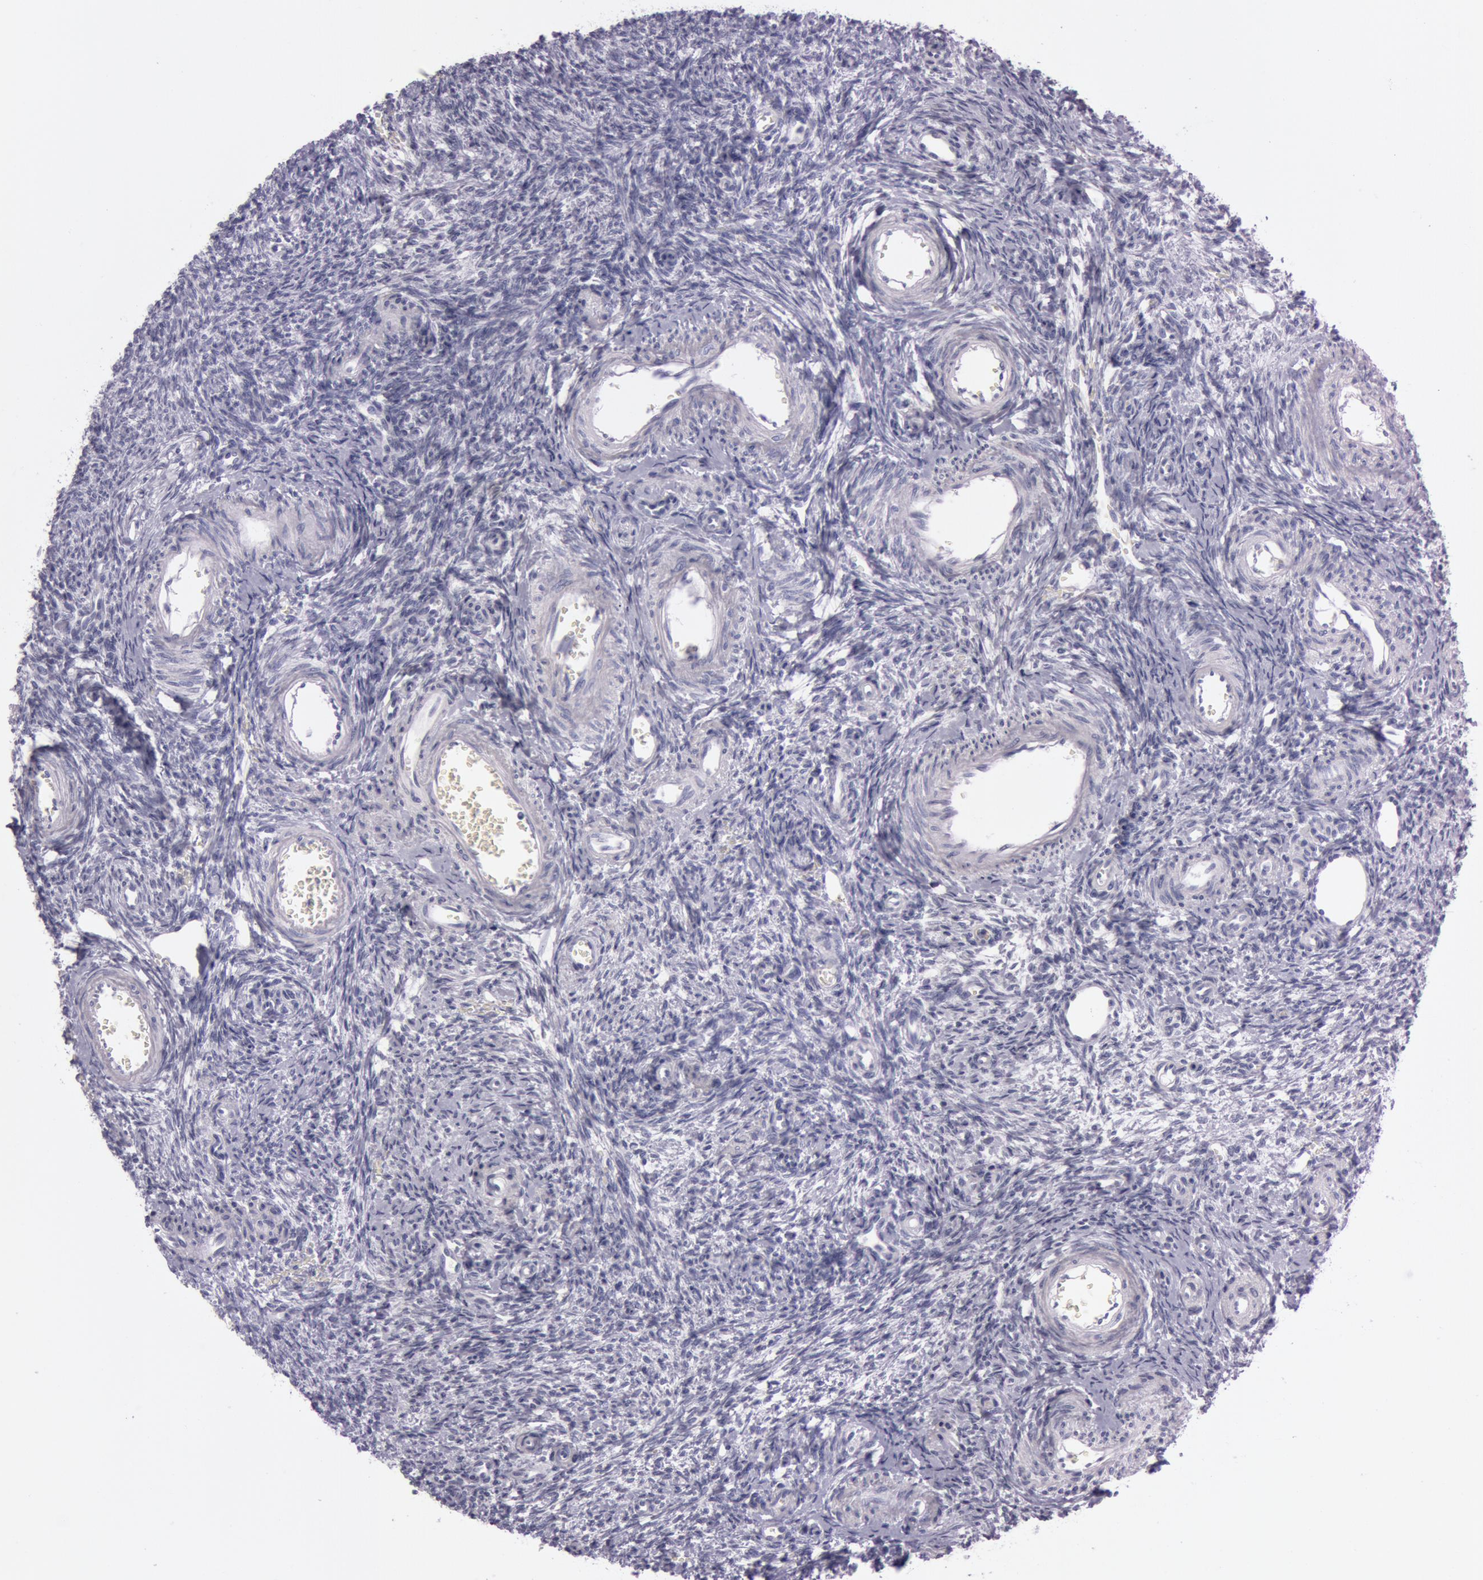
{"staining": {"intensity": "negative", "quantity": "none", "location": "none"}, "tissue": "ovary", "cell_type": "Follicle cells", "image_type": "normal", "snomed": [{"axis": "morphology", "description": "Normal tissue, NOS"}, {"axis": "topography", "description": "Ovary"}], "caption": "IHC of normal human ovary demonstrates no positivity in follicle cells.", "gene": "FOLH1", "patient": {"sex": "female", "age": 39}}